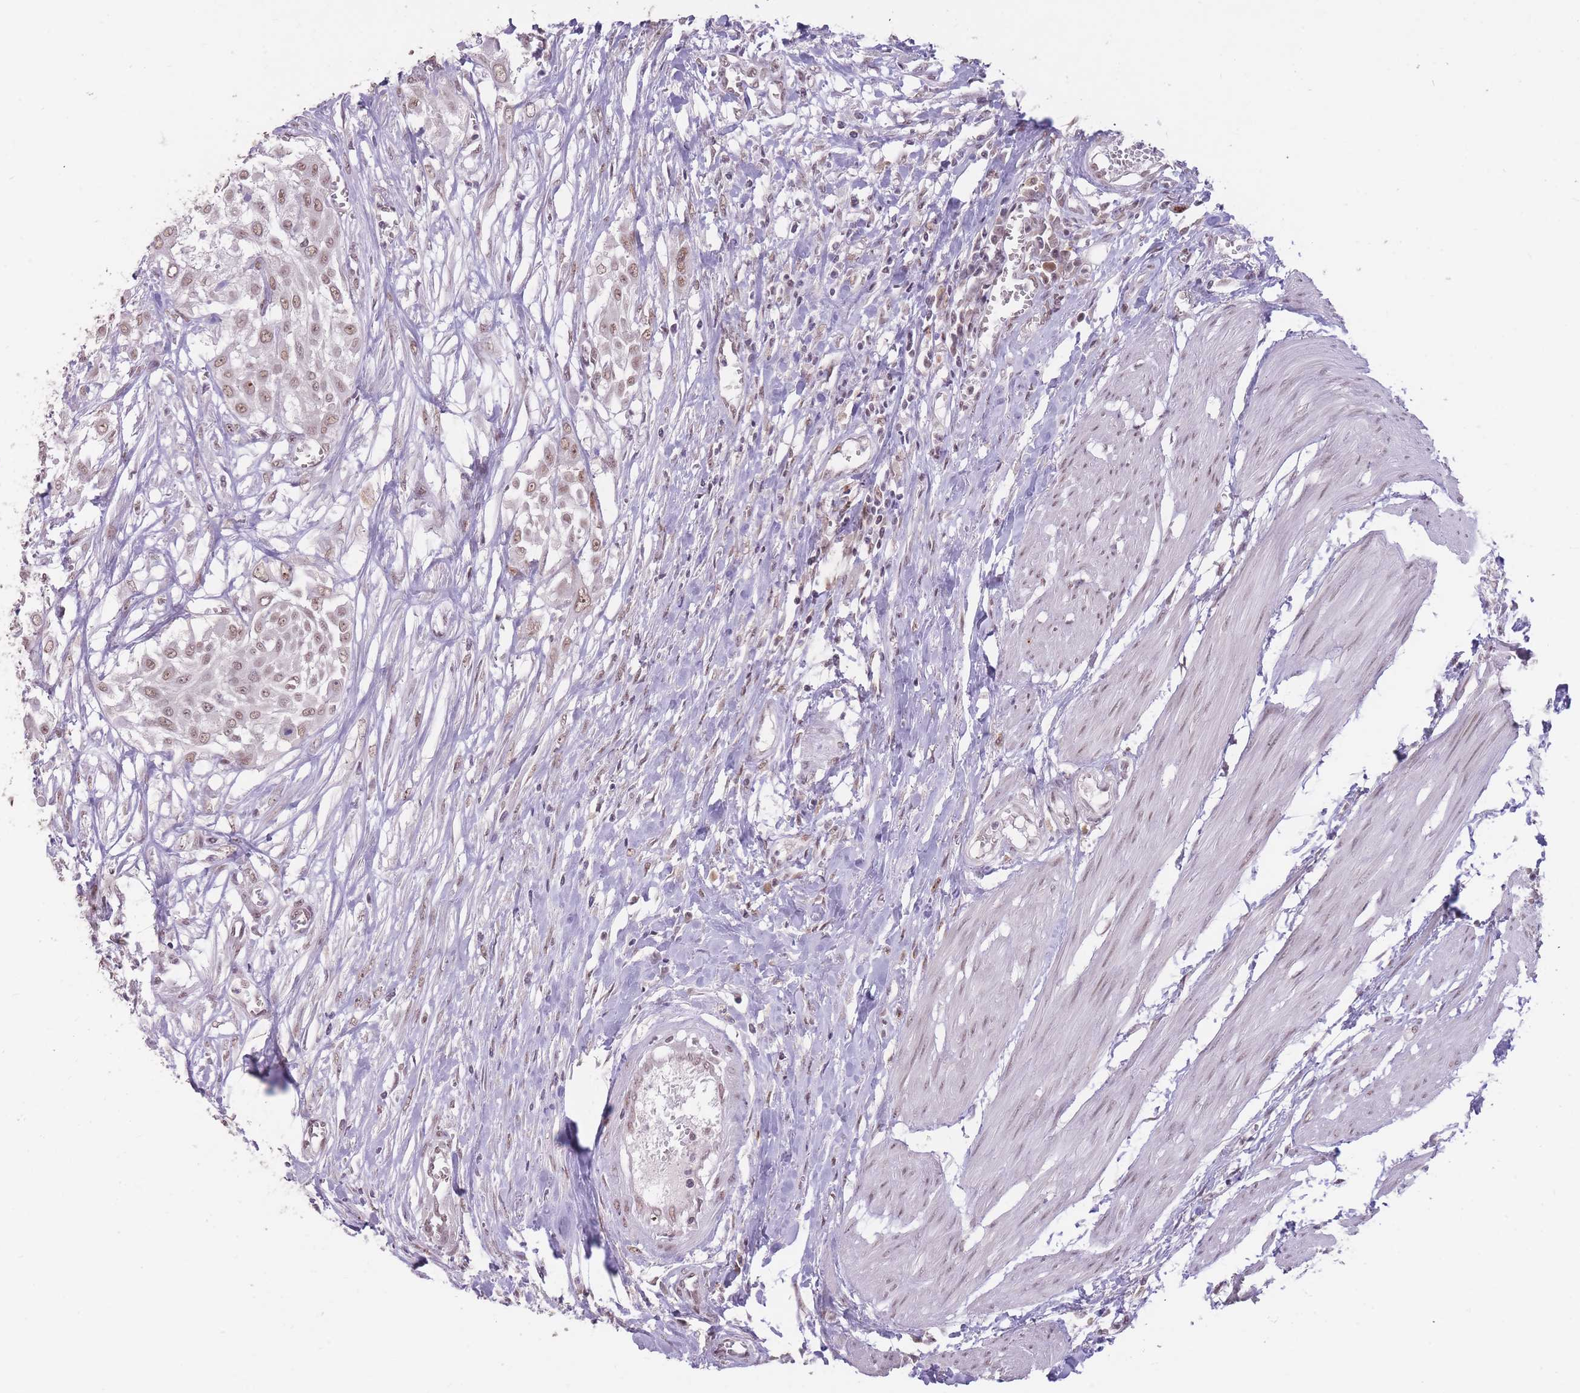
{"staining": {"intensity": "weak", "quantity": ">75%", "location": "nuclear"}, "tissue": "urothelial cancer", "cell_type": "Tumor cells", "image_type": "cancer", "snomed": [{"axis": "morphology", "description": "Urothelial carcinoma, High grade"}, {"axis": "topography", "description": "Urinary bladder"}], "caption": "A brown stain labels weak nuclear staining of a protein in urothelial carcinoma (high-grade) tumor cells.", "gene": "HNRNPUL1", "patient": {"sex": "male", "age": 57}}